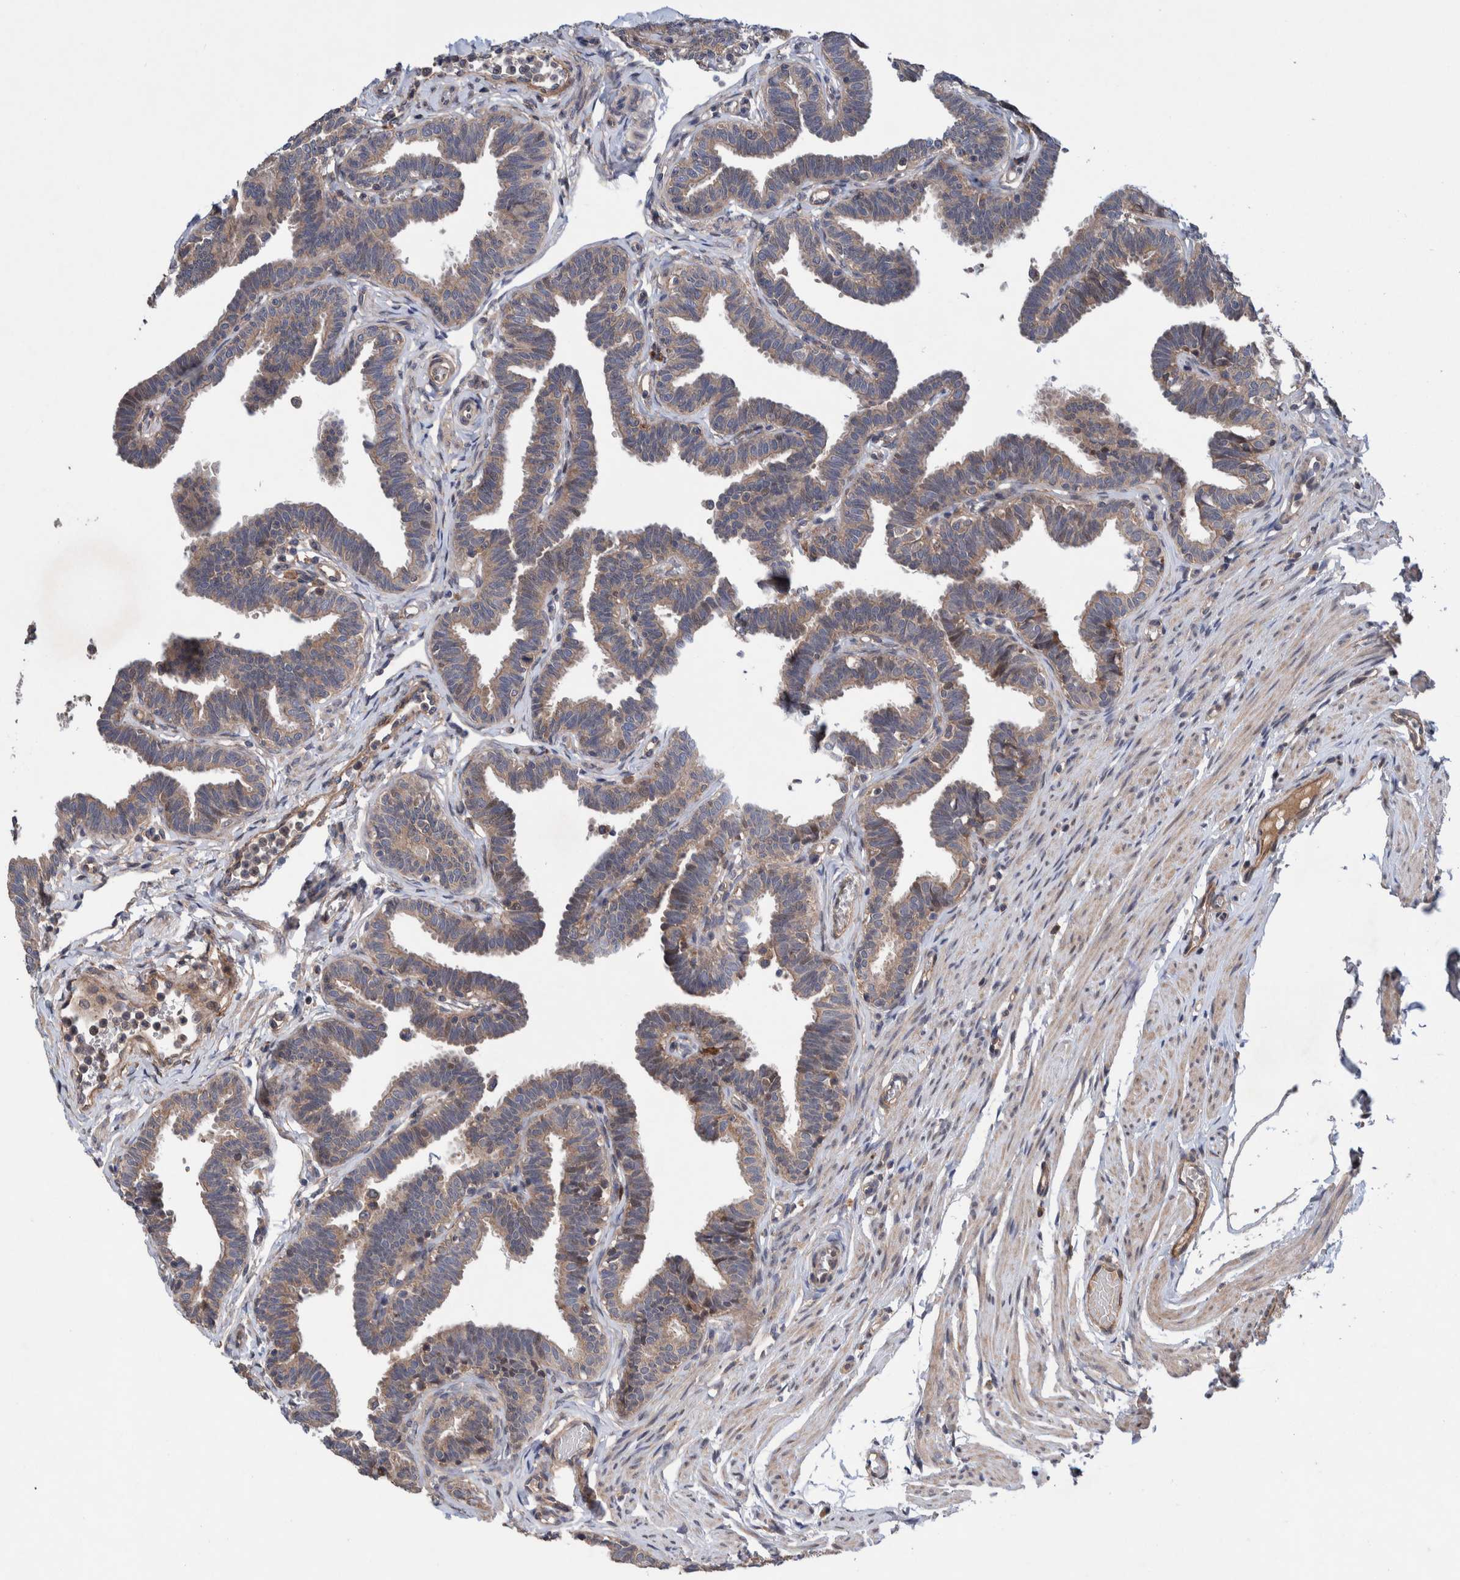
{"staining": {"intensity": "weak", "quantity": ">75%", "location": "cytoplasmic/membranous"}, "tissue": "fallopian tube", "cell_type": "Glandular cells", "image_type": "normal", "snomed": [{"axis": "morphology", "description": "Normal tissue, NOS"}, {"axis": "topography", "description": "Fallopian tube"}, {"axis": "topography", "description": "Ovary"}], "caption": "Weak cytoplasmic/membranous expression for a protein is seen in approximately >75% of glandular cells of unremarkable fallopian tube using IHC.", "gene": "PIK3R6", "patient": {"sex": "female", "age": 23}}